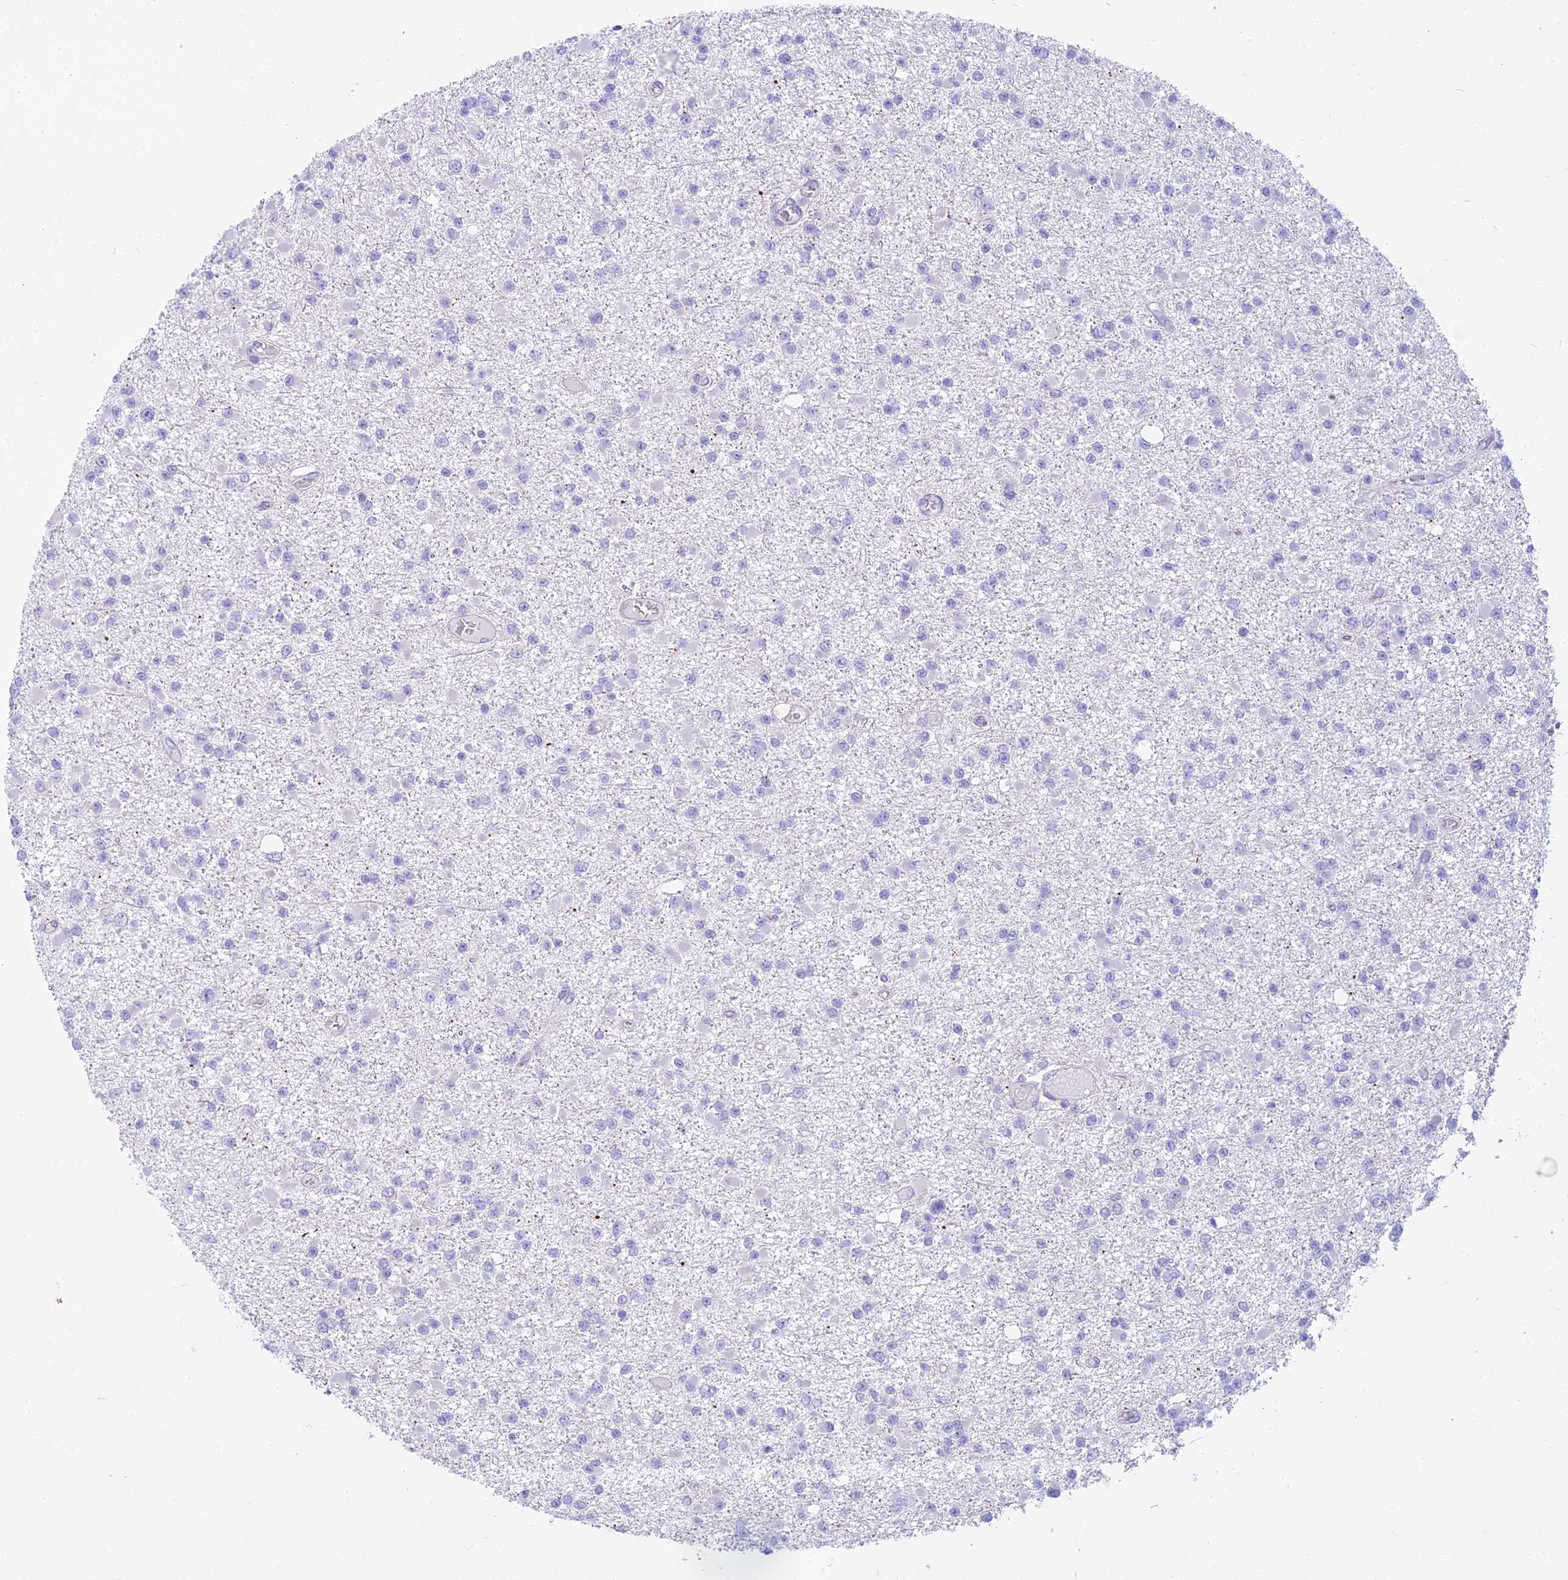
{"staining": {"intensity": "negative", "quantity": "none", "location": "none"}, "tissue": "glioma", "cell_type": "Tumor cells", "image_type": "cancer", "snomed": [{"axis": "morphology", "description": "Glioma, malignant, Low grade"}, {"axis": "topography", "description": "Brain"}], "caption": "There is no significant positivity in tumor cells of malignant glioma (low-grade). (Stains: DAB immunohistochemistry (IHC) with hematoxylin counter stain, Microscopy: brightfield microscopy at high magnification).", "gene": "SMIM24", "patient": {"sex": "female", "age": 22}}